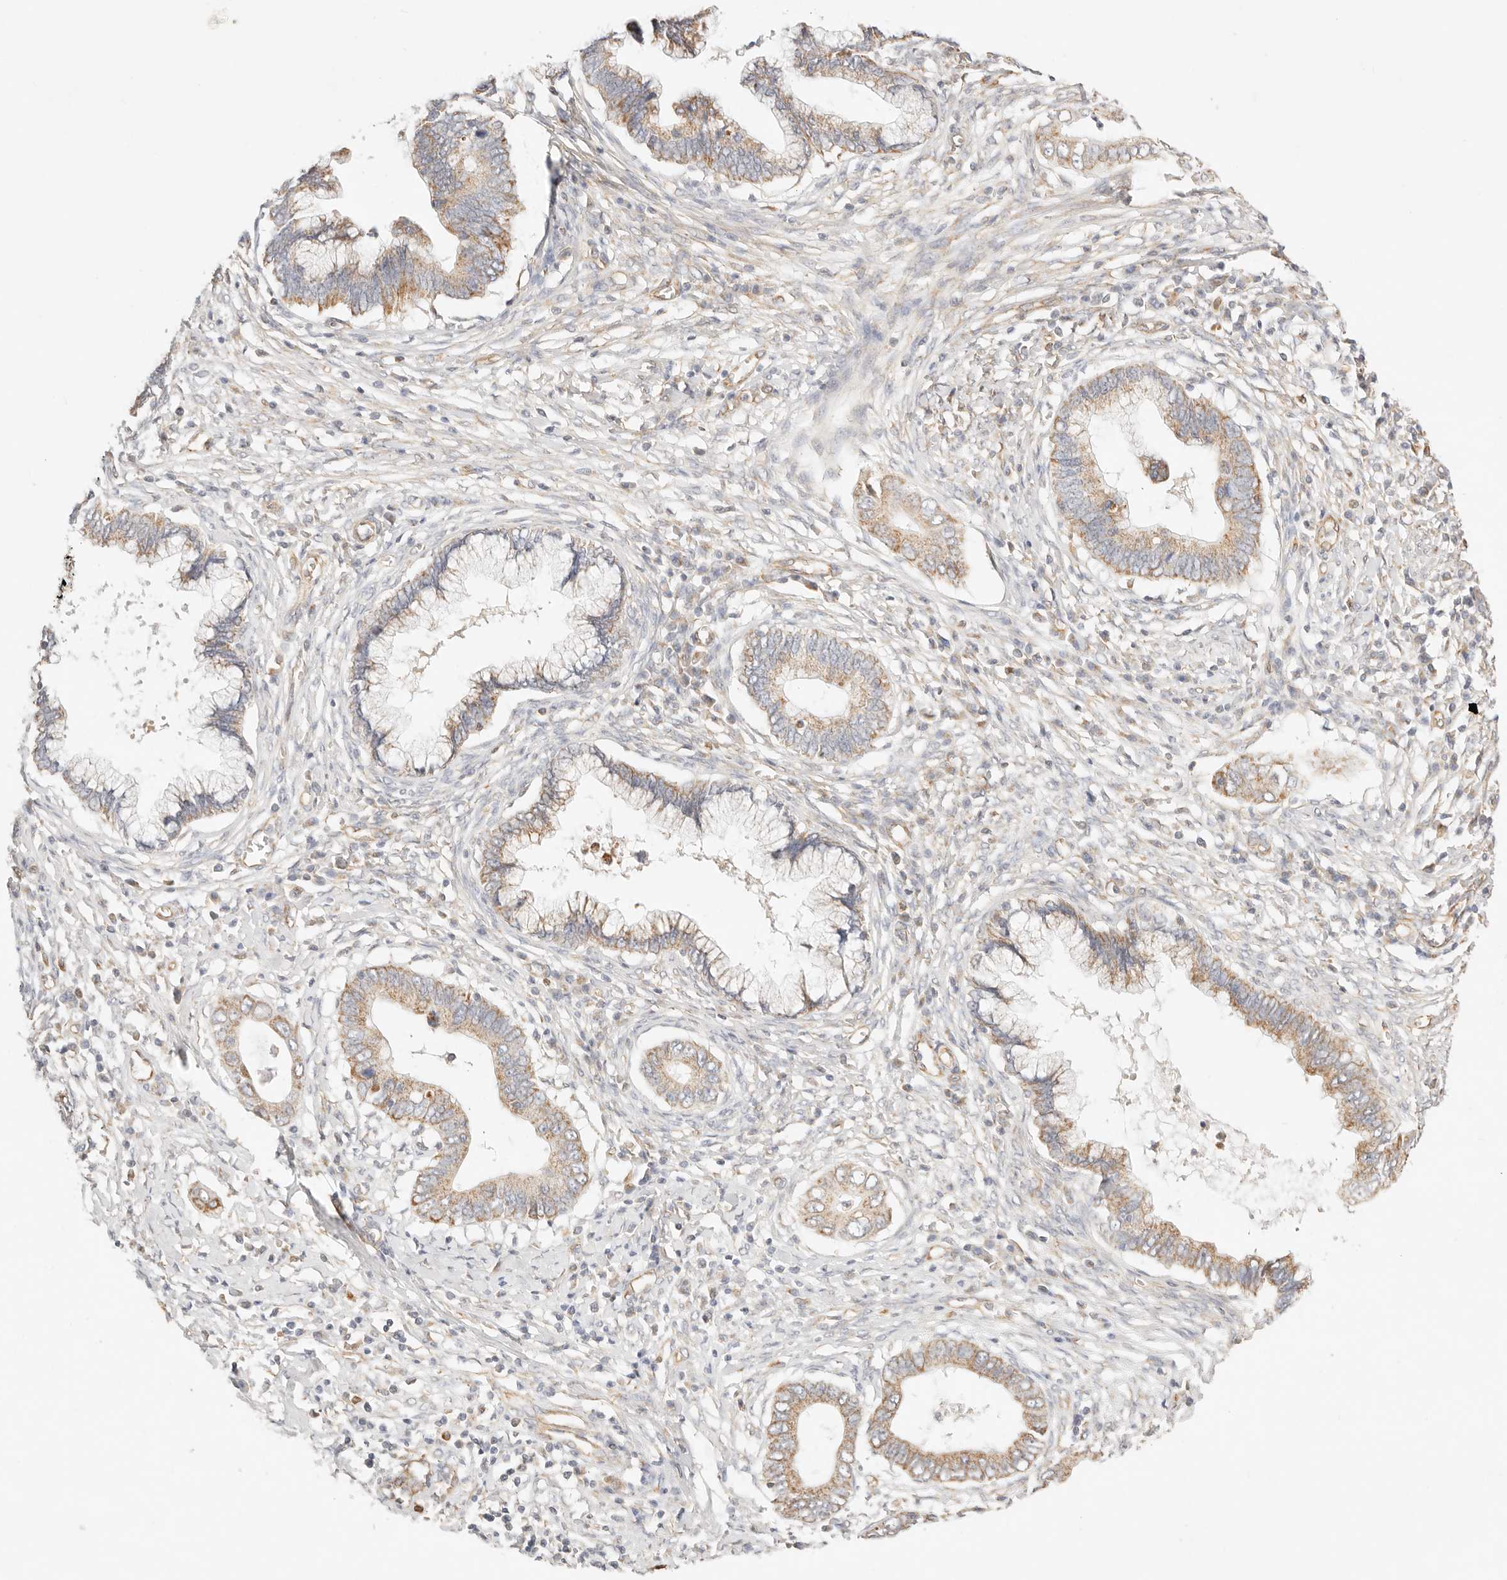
{"staining": {"intensity": "moderate", "quantity": ">75%", "location": "cytoplasmic/membranous"}, "tissue": "cervical cancer", "cell_type": "Tumor cells", "image_type": "cancer", "snomed": [{"axis": "morphology", "description": "Adenocarcinoma, NOS"}, {"axis": "topography", "description": "Cervix"}], "caption": "Immunohistochemical staining of cervical cancer (adenocarcinoma) reveals moderate cytoplasmic/membranous protein expression in about >75% of tumor cells. Using DAB (brown) and hematoxylin (blue) stains, captured at high magnification using brightfield microscopy.", "gene": "ZC3H11A", "patient": {"sex": "female", "age": 44}}